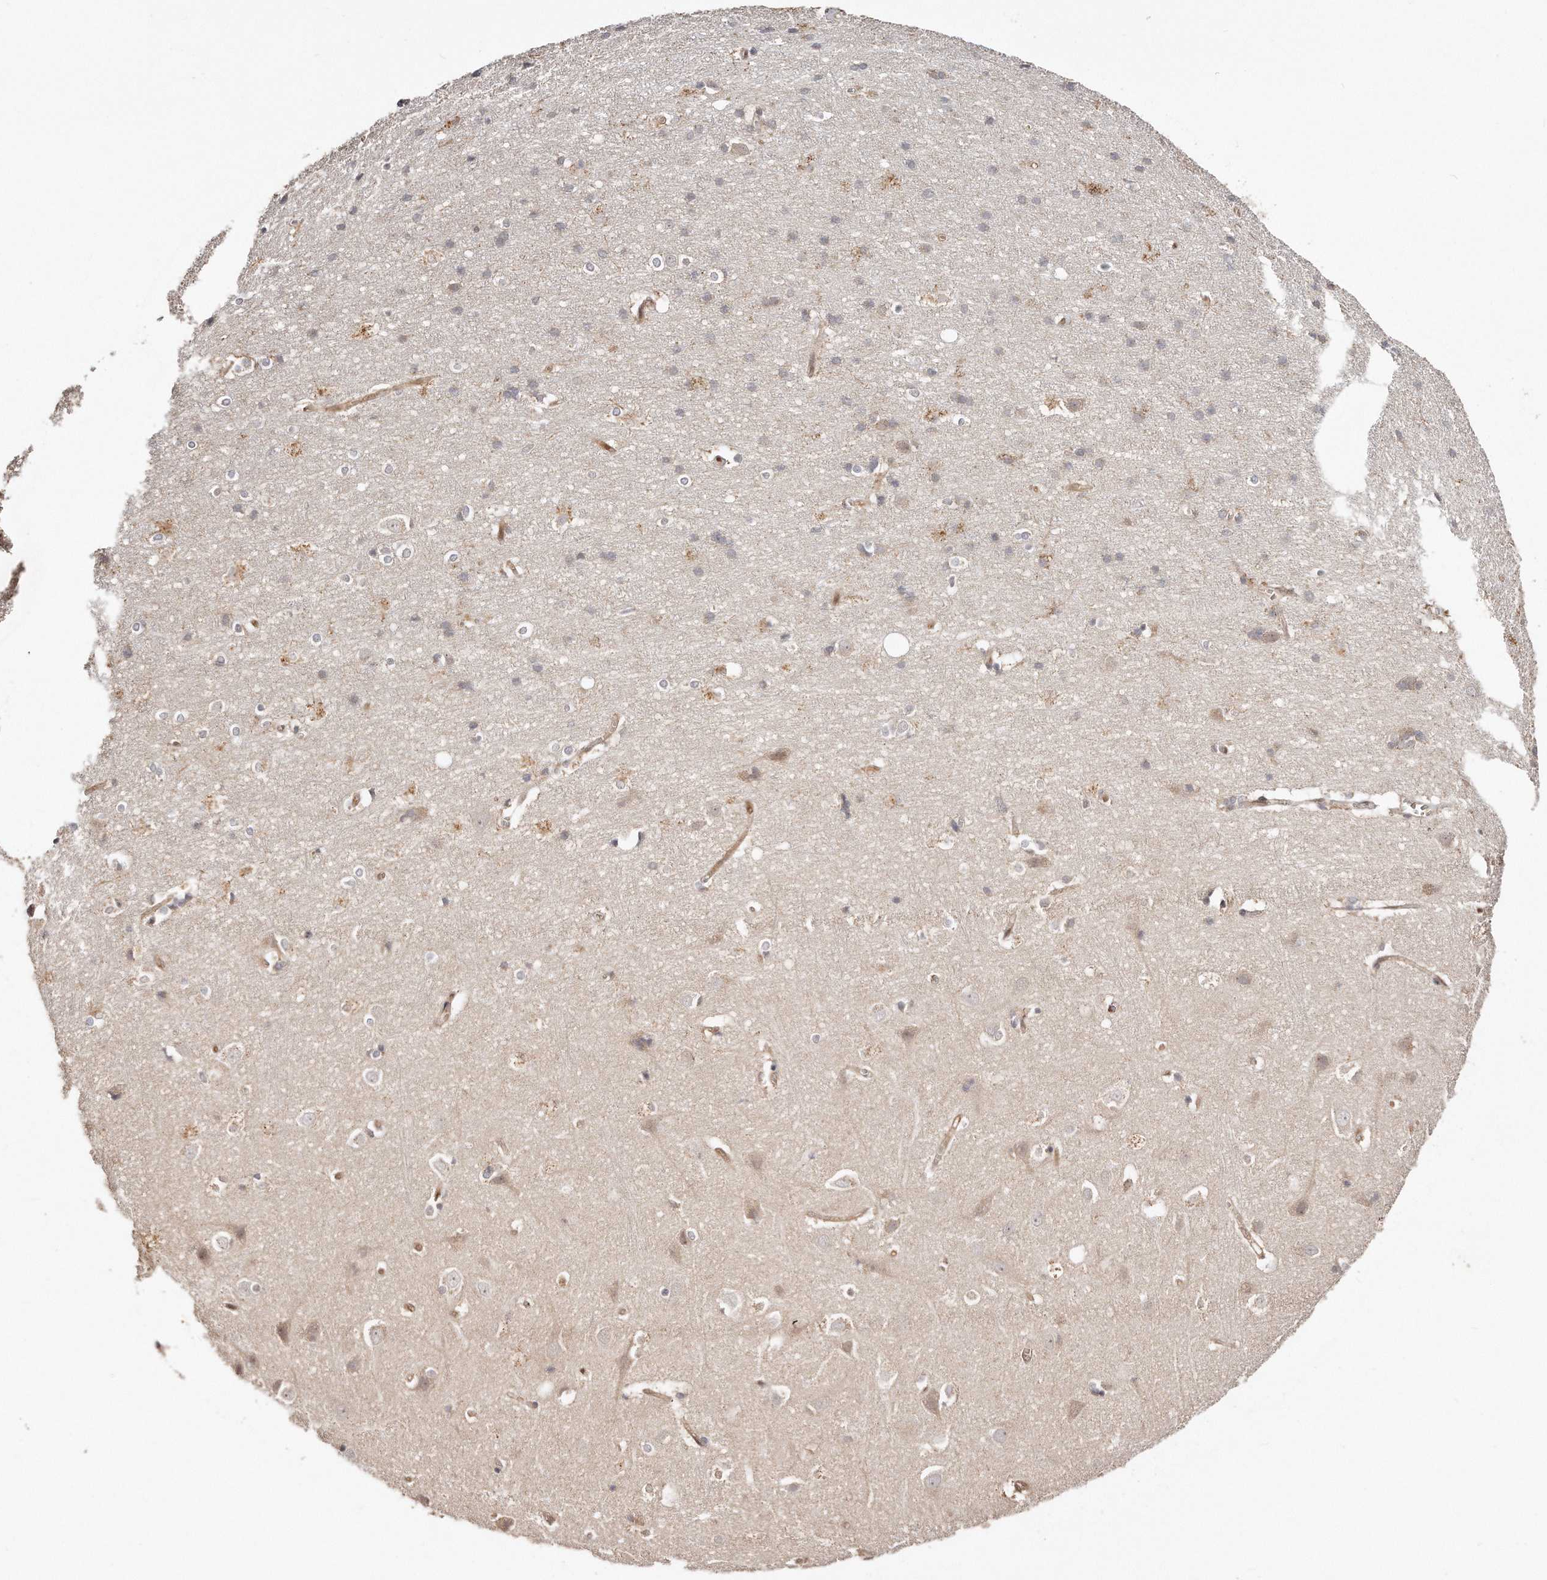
{"staining": {"intensity": "moderate", "quantity": ">75%", "location": "cytoplasmic/membranous"}, "tissue": "cerebral cortex", "cell_type": "Endothelial cells", "image_type": "normal", "snomed": [{"axis": "morphology", "description": "Normal tissue, NOS"}, {"axis": "topography", "description": "Cerebral cortex"}], "caption": "DAB (3,3'-diaminobenzidine) immunohistochemical staining of benign cerebral cortex shows moderate cytoplasmic/membranous protein positivity in about >75% of endothelial cells.", "gene": "GBP4", "patient": {"sex": "male", "age": 54}}